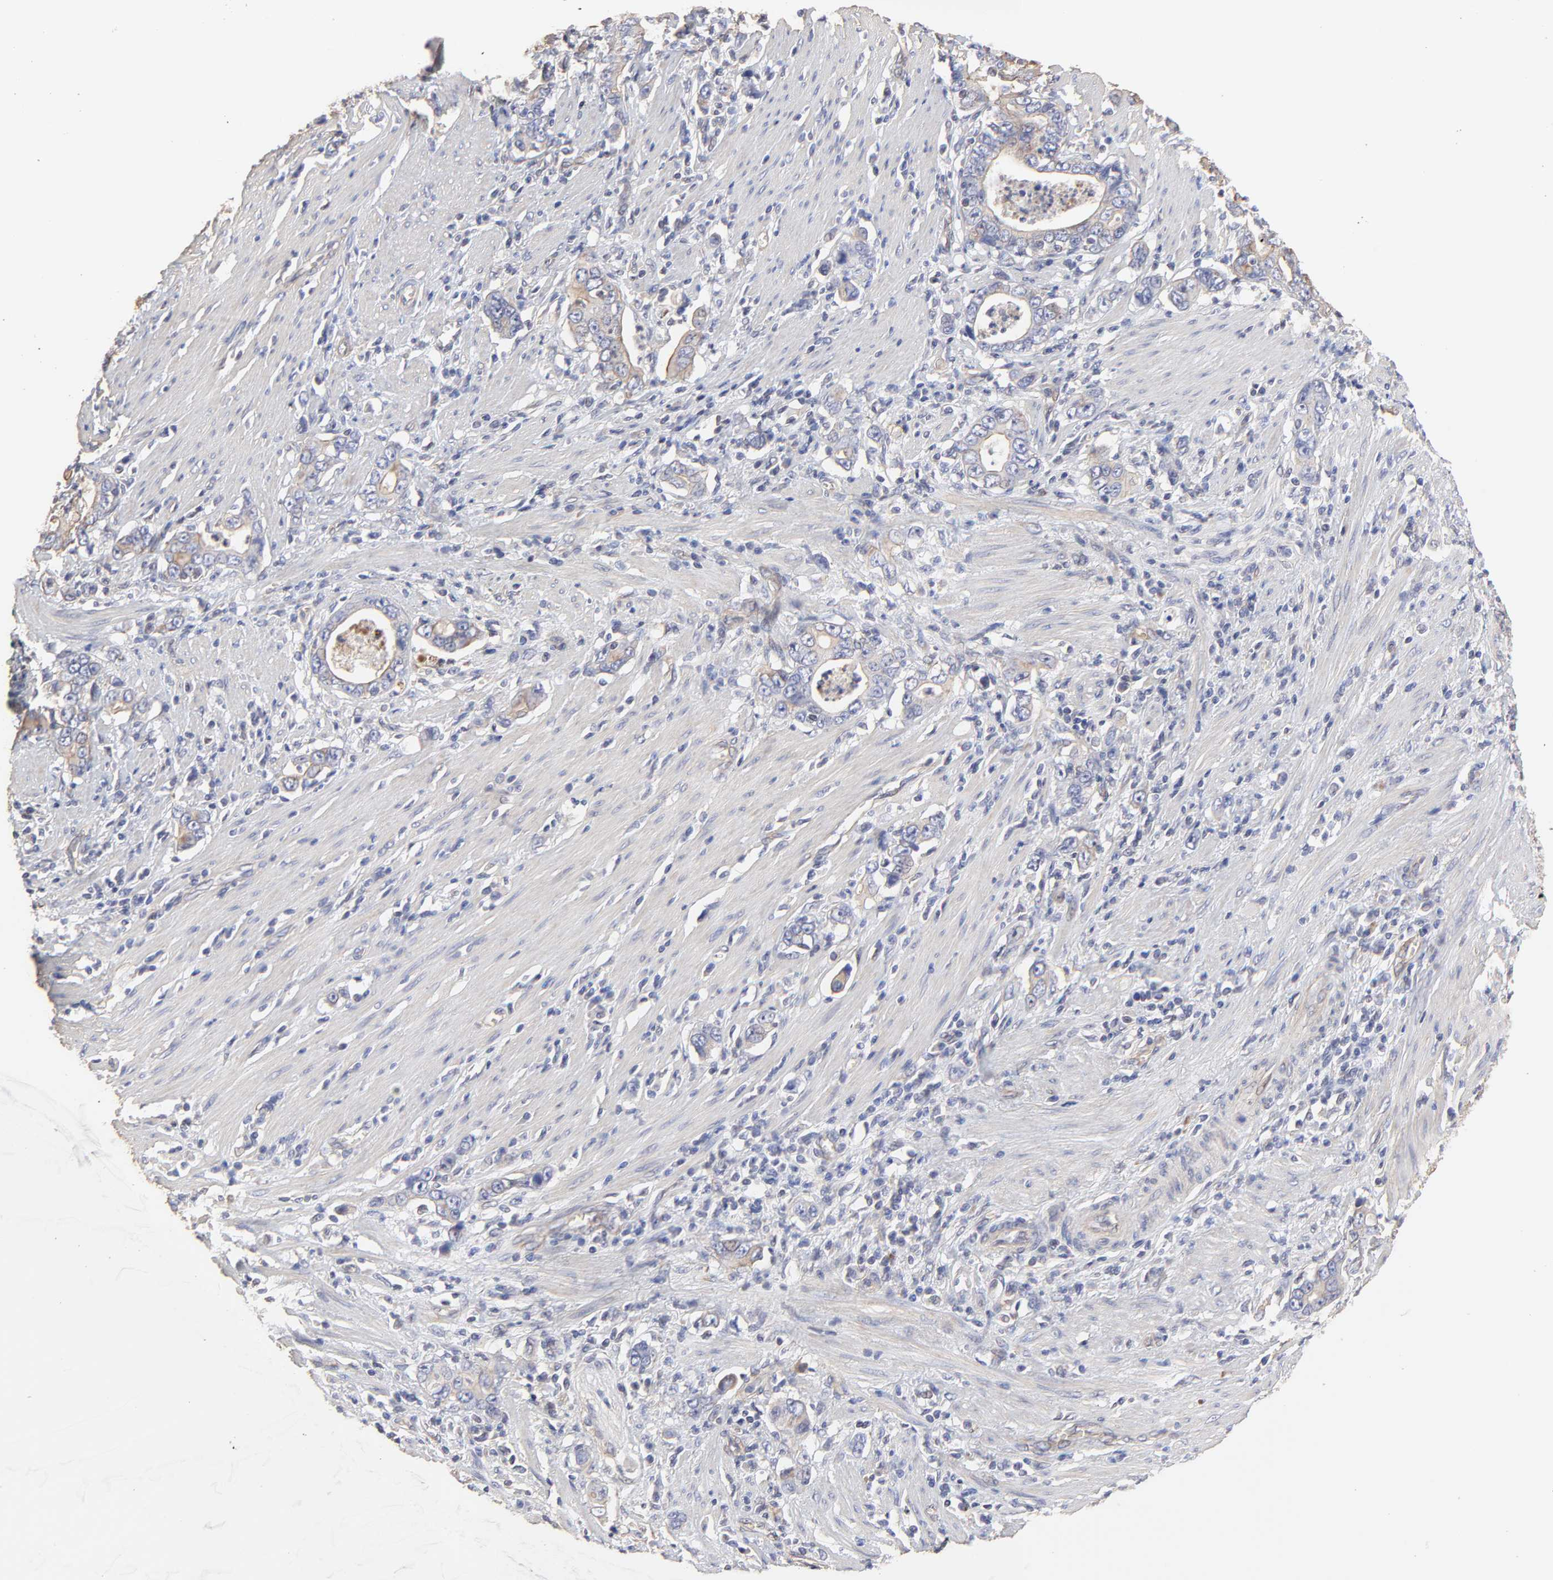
{"staining": {"intensity": "weak", "quantity": "25%-75%", "location": "cytoplasmic/membranous"}, "tissue": "stomach cancer", "cell_type": "Tumor cells", "image_type": "cancer", "snomed": [{"axis": "morphology", "description": "Adenocarcinoma, NOS"}, {"axis": "topography", "description": "Stomach, lower"}], "caption": "DAB immunohistochemical staining of human stomach adenocarcinoma reveals weak cytoplasmic/membranous protein positivity in about 25%-75% of tumor cells.", "gene": "LRCH2", "patient": {"sex": "female", "age": 72}}